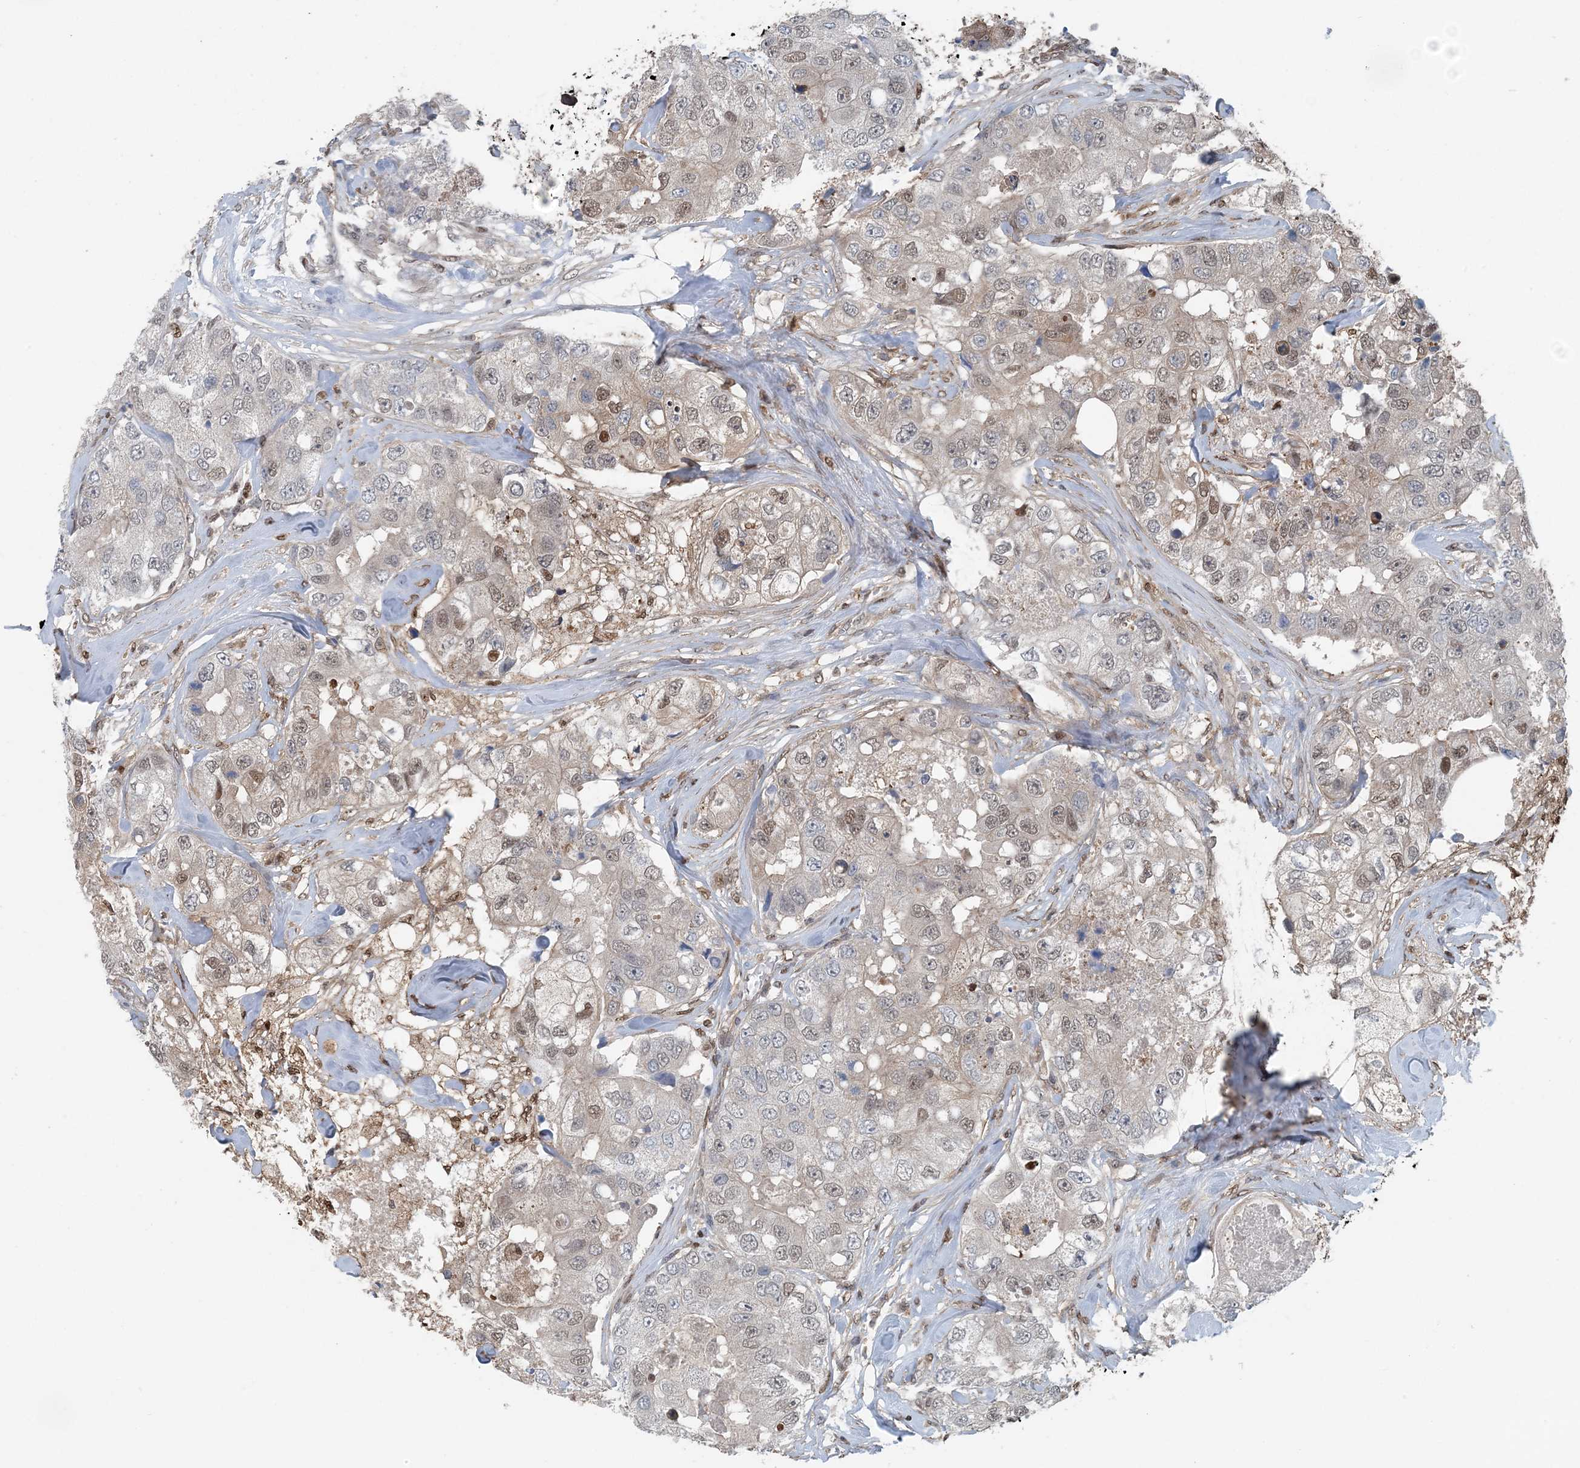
{"staining": {"intensity": "weak", "quantity": "<25%", "location": "cytoplasmic/membranous,nuclear"}, "tissue": "breast cancer", "cell_type": "Tumor cells", "image_type": "cancer", "snomed": [{"axis": "morphology", "description": "Duct carcinoma"}, {"axis": "topography", "description": "Breast"}], "caption": "A high-resolution photomicrograph shows IHC staining of invasive ductal carcinoma (breast), which exhibits no significant positivity in tumor cells.", "gene": "HIKESHI", "patient": {"sex": "female", "age": 62}}